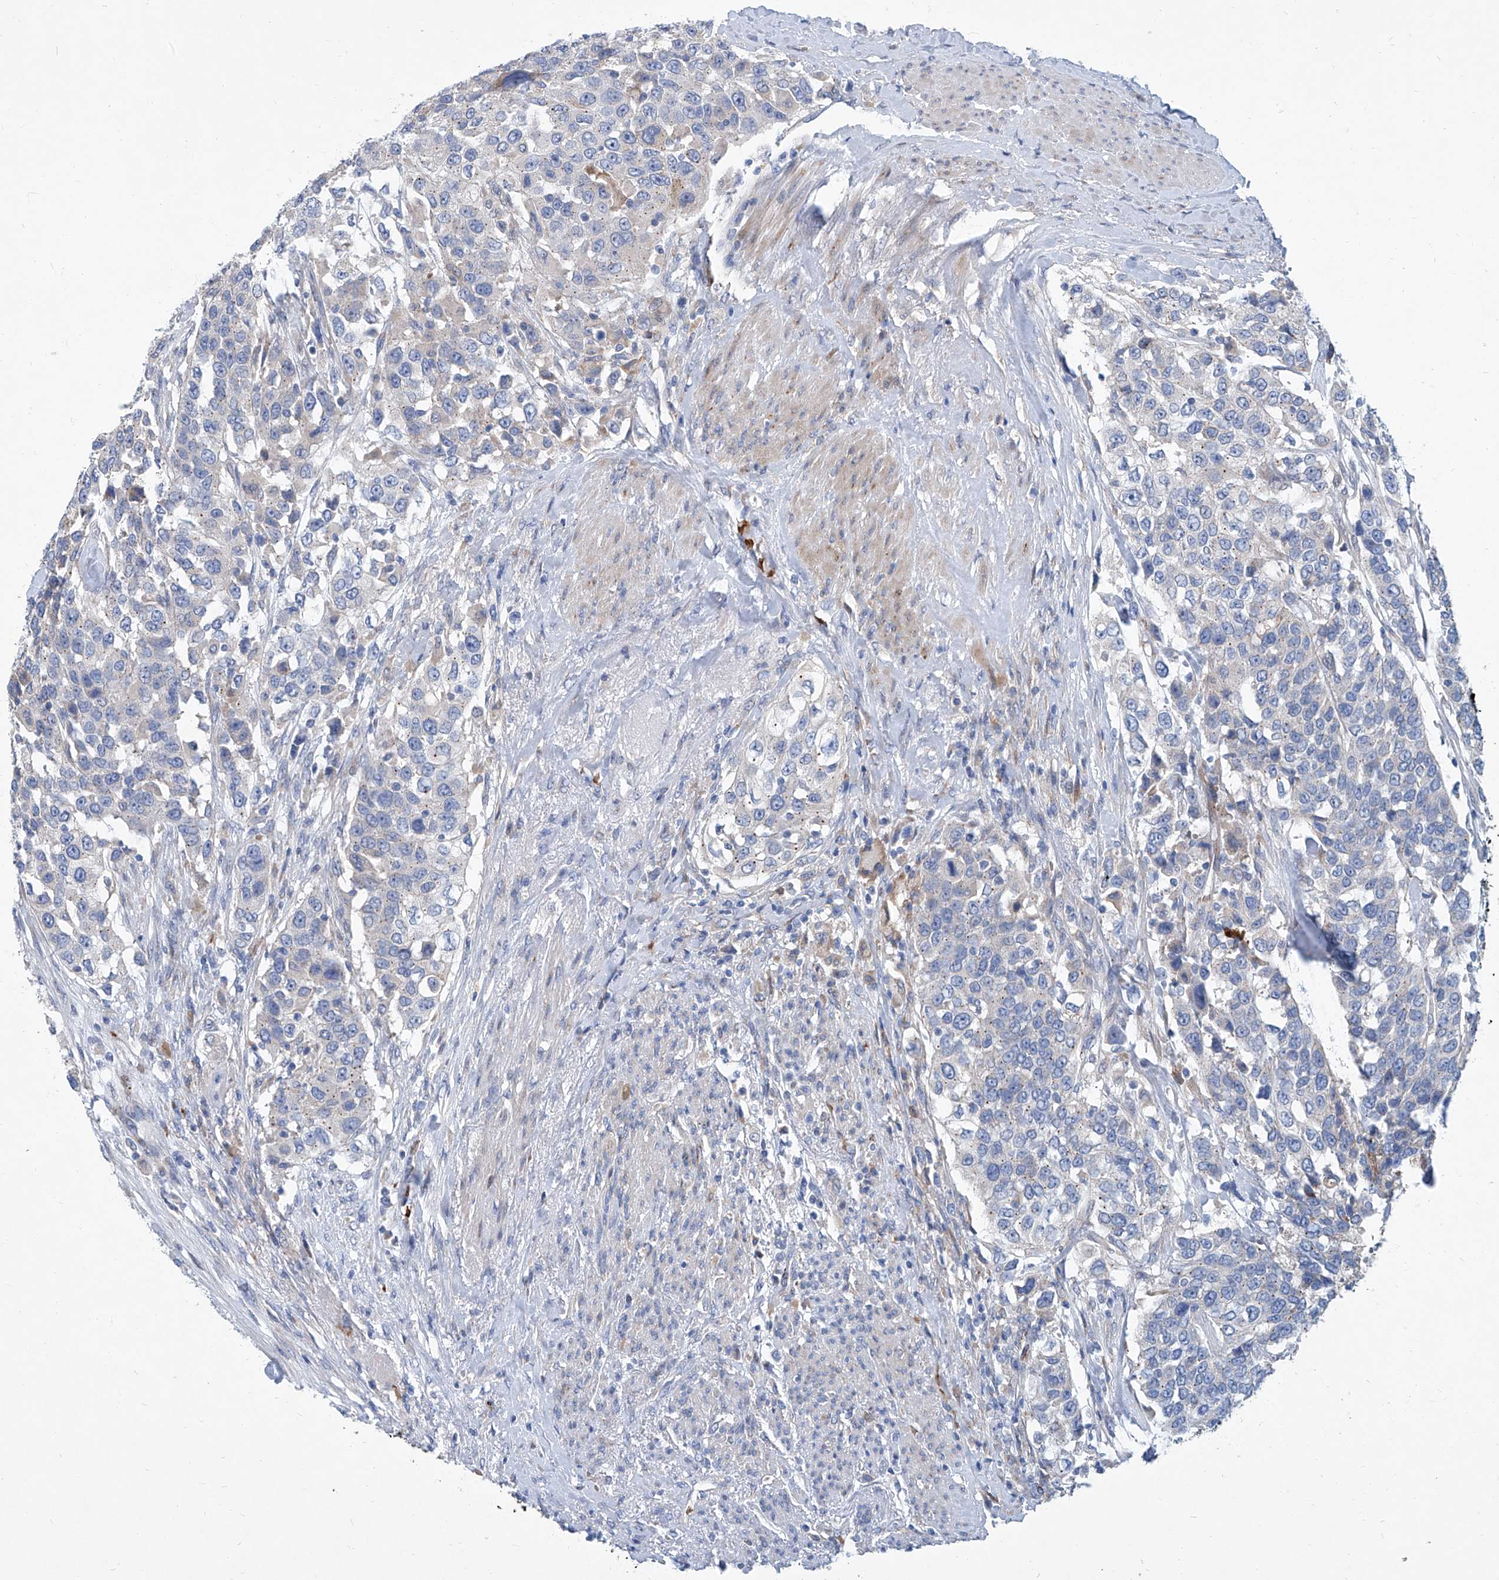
{"staining": {"intensity": "negative", "quantity": "none", "location": "none"}, "tissue": "urothelial cancer", "cell_type": "Tumor cells", "image_type": "cancer", "snomed": [{"axis": "morphology", "description": "Urothelial carcinoma, High grade"}, {"axis": "topography", "description": "Urinary bladder"}], "caption": "Human high-grade urothelial carcinoma stained for a protein using immunohistochemistry (IHC) shows no positivity in tumor cells.", "gene": "FPR2", "patient": {"sex": "female", "age": 80}}